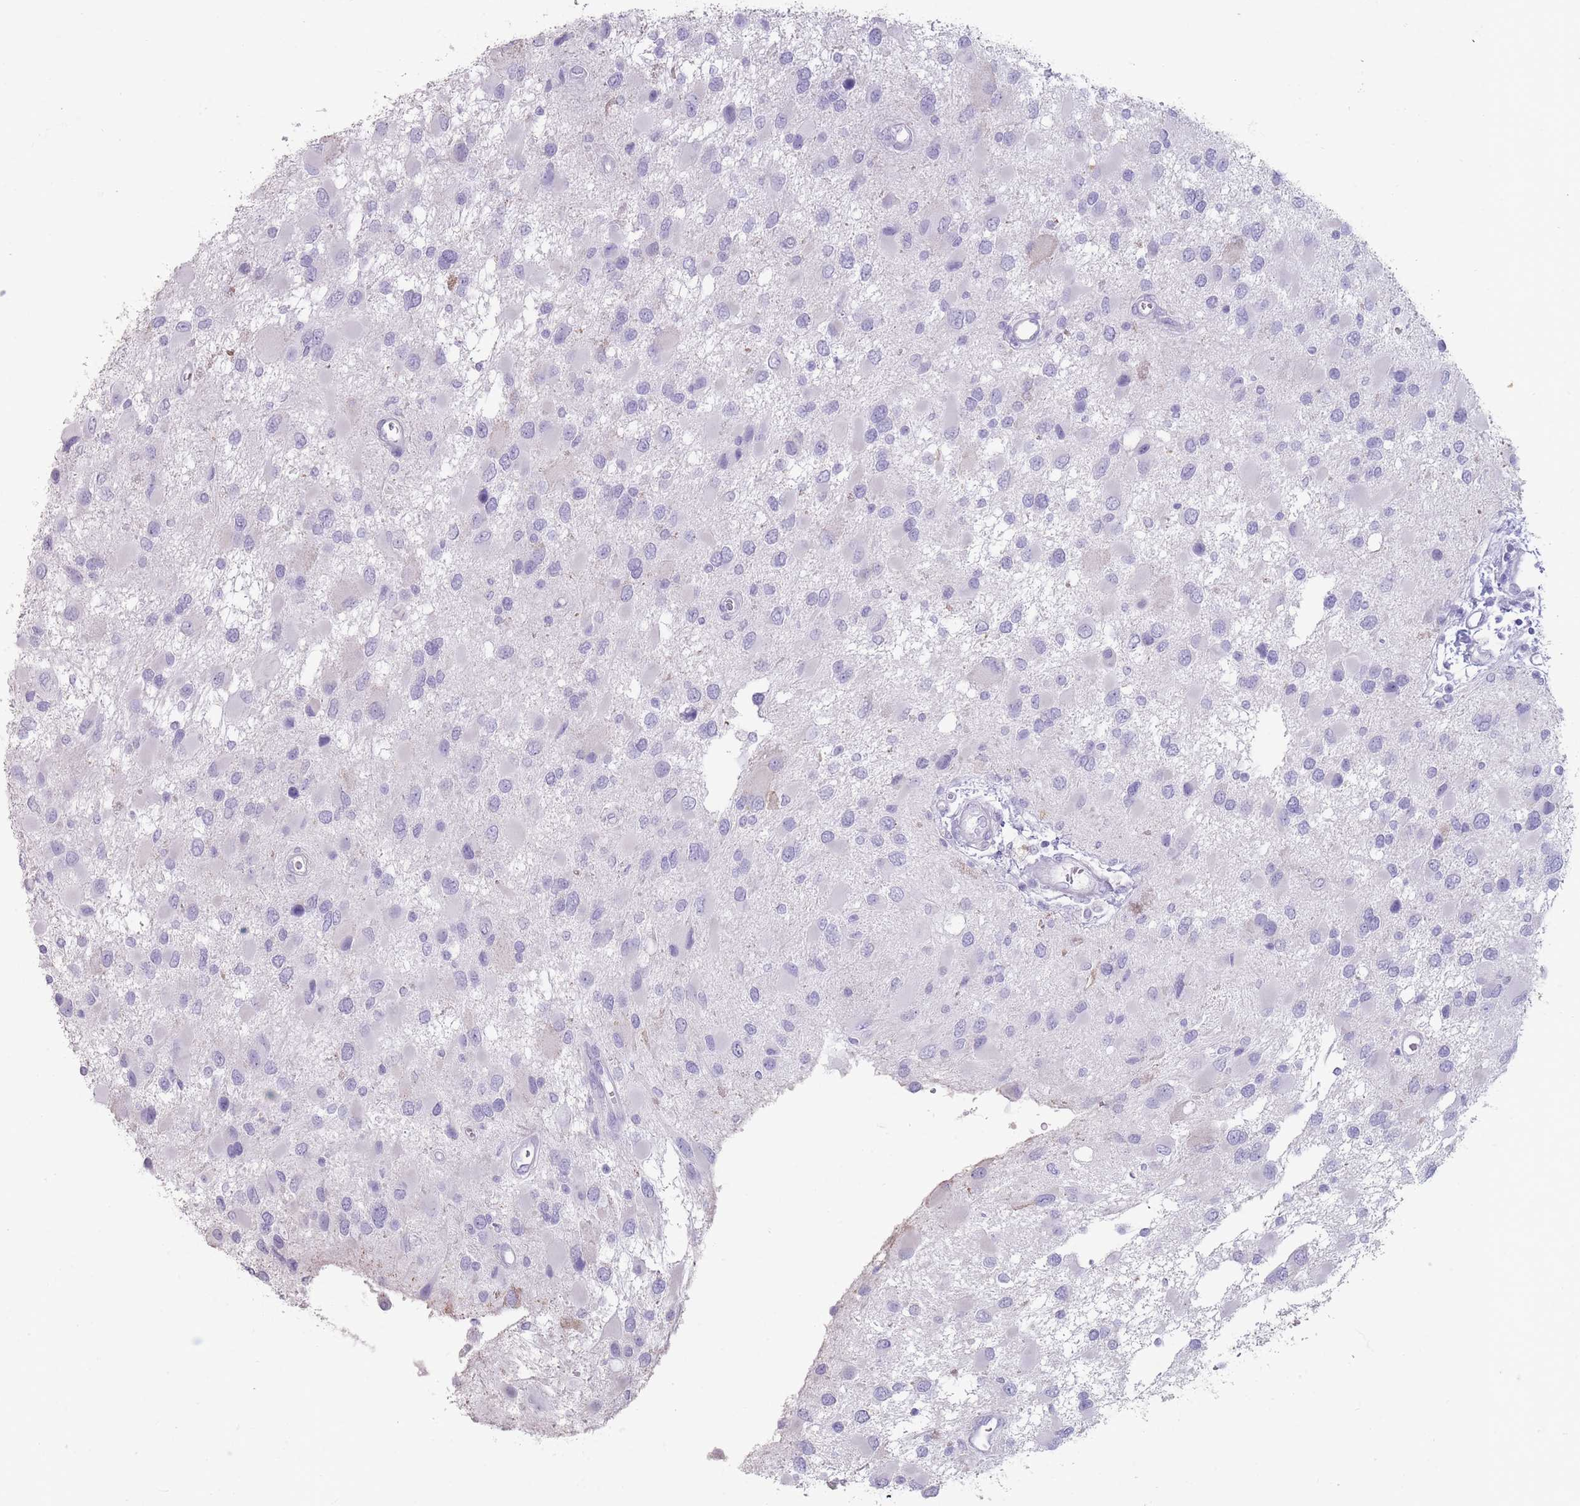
{"staining": {"intensity": "negative", "quantity": "none", "location": "none"}, "tissue": "glioma", "cell_type": "Tumor cells", "image_type": "cancer", "snomed": [{"axis": "morphology", "description": "Glioma, malignant, High grade"}, {"axis": "topography", "description": "Brain"}], "caption": "Human glioma stained for a protein using IHC demonstrates no expression in tumor cells.", "gene": "RHBG", "patient": {"sex": "male", "age": 53}}